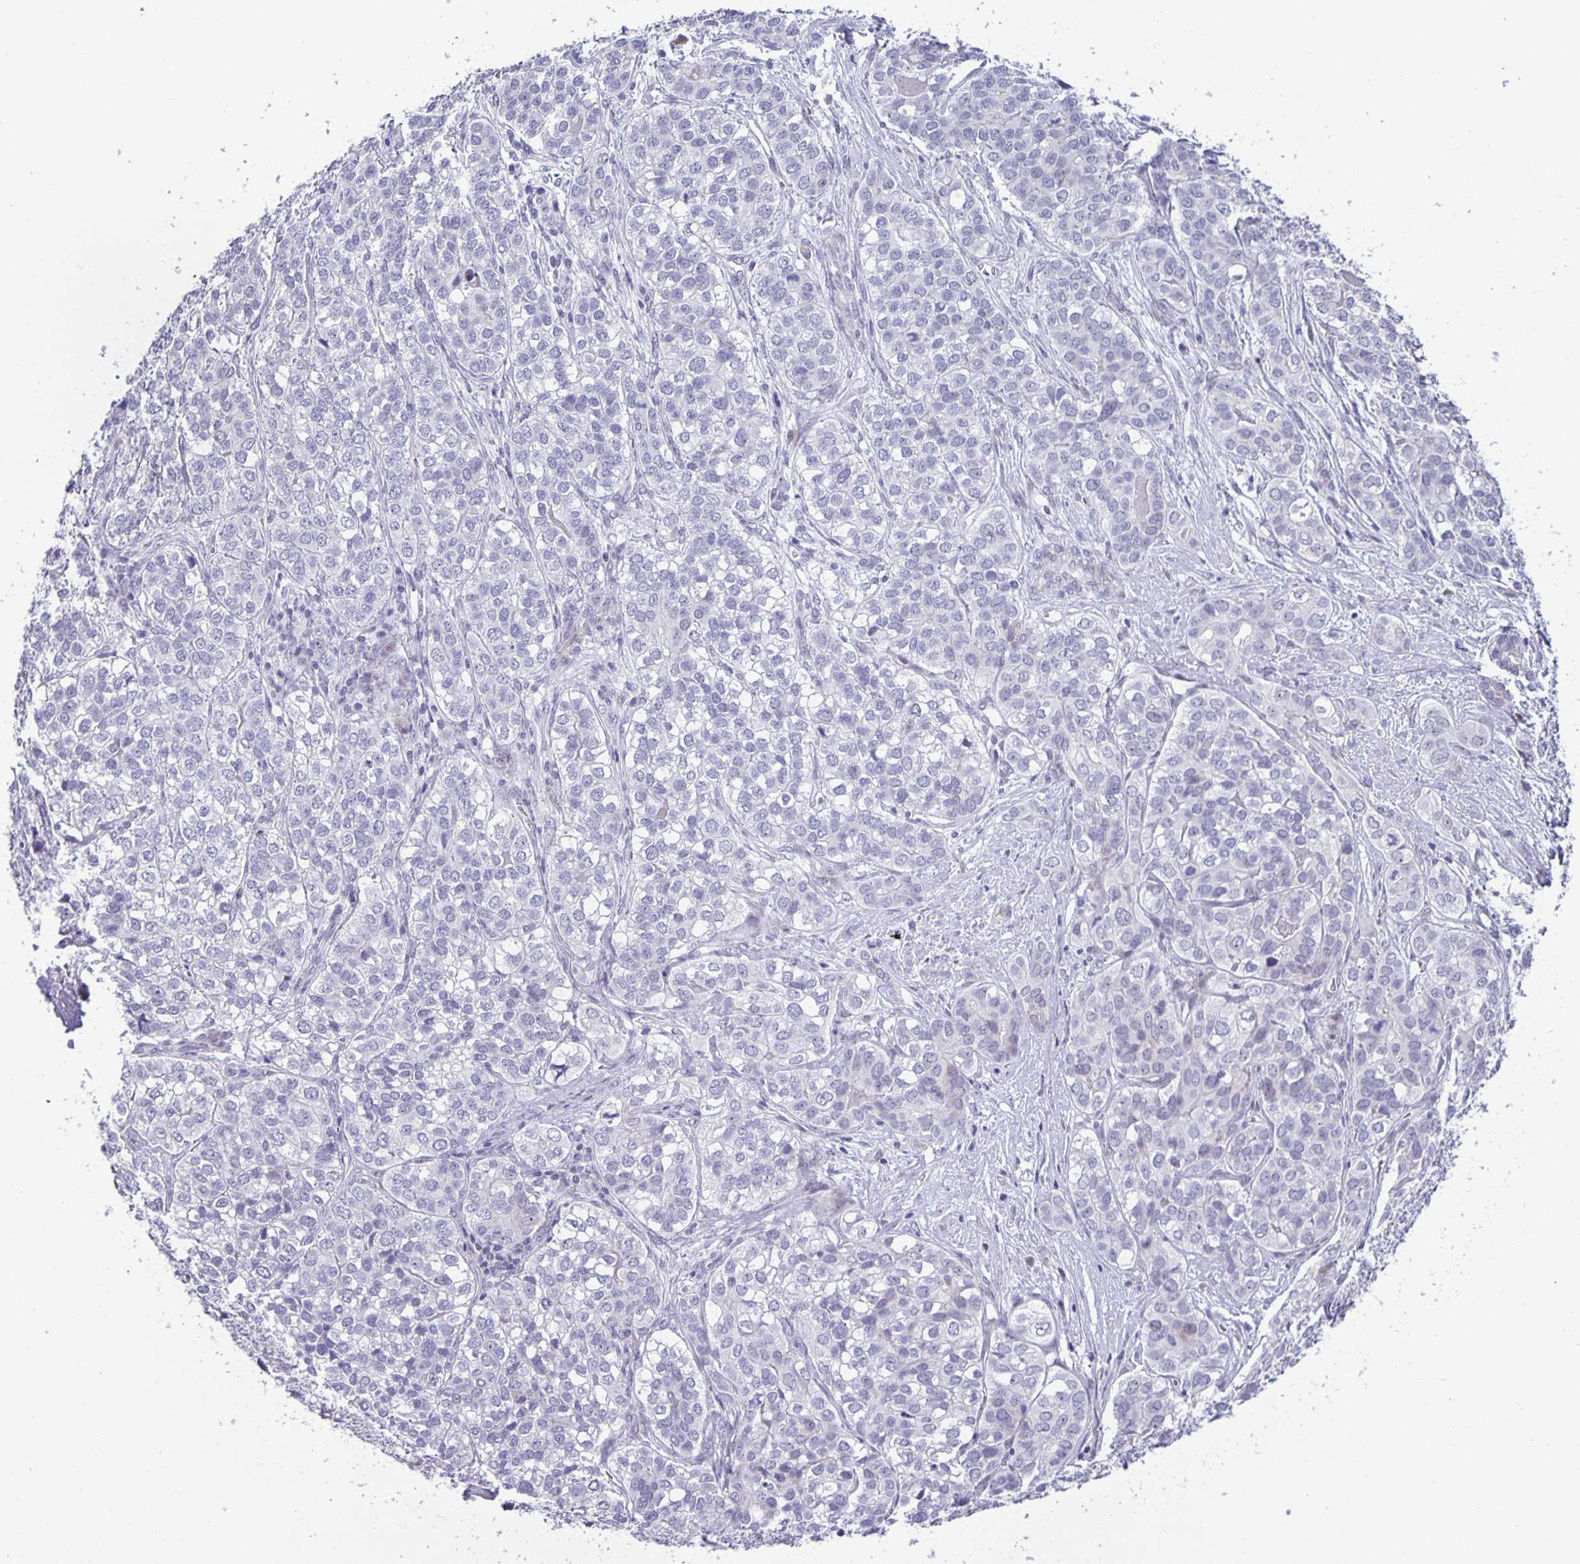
{"staining": {"intensity": "negative", "quantity": "none", "location": "none"}, "tissue": "liver cancer", "cell_type": "Tumor cells", "image_type": "cancer", "snomed": [{"axis": "morphology", "description": "Cholangiocarcinoma"}, {"axis": "topography", "description": "Liver"}], "caption": "Immunohistochemistry of liver cancer (cholangiocarcinoma) displays no staining in tumor cells. The staining is performed using DAB (3,3'-diaminobenzidine) brown chromogen with nuclei counter-stained in using hematoxylin.", "gene": "PHRF1", "patient": {"sex": "male", "age": 56}}